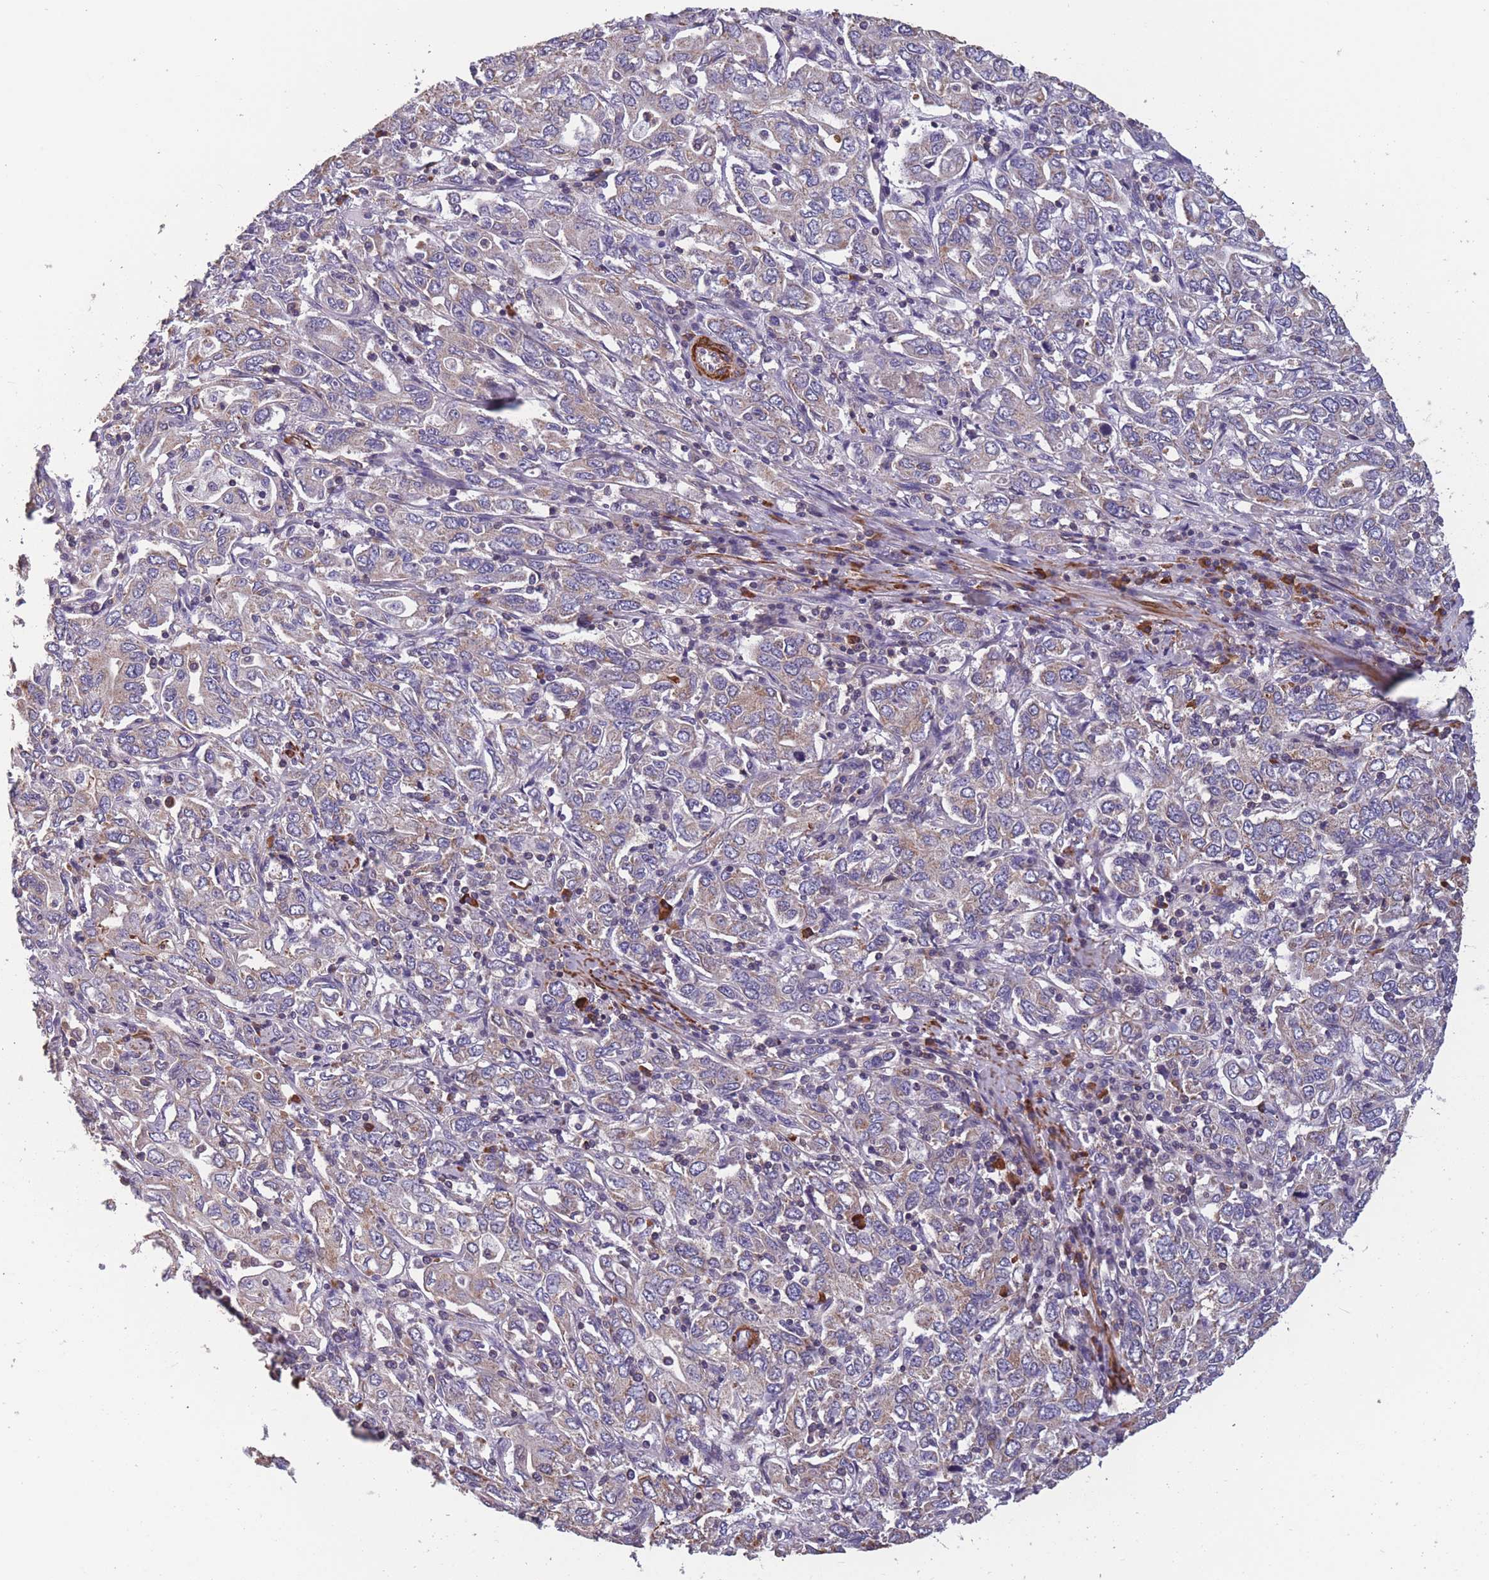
{"staining": {"intensity": "weak", "quantity": ">75%", "location": "cytoplasmic/membranous"}, "tissue": "stomach cancer", "cell_type": "Tumor cells", "image_type": "cancer", "snomed": [{"axis": "morphology", "description": "Adenocarcinoma, NOS"}, {"axis": "topography", "description": "Stomach, upper"}, {"axis": "topography", "description": "Stomach"}], "caption": "Stomach adenocarcinoma stained for a protein reveals weak cytoplasmic/membranous positivity in tumor cells.", "gene": "TOMM40L", "patient": {"sex": "male", "age": 62}}